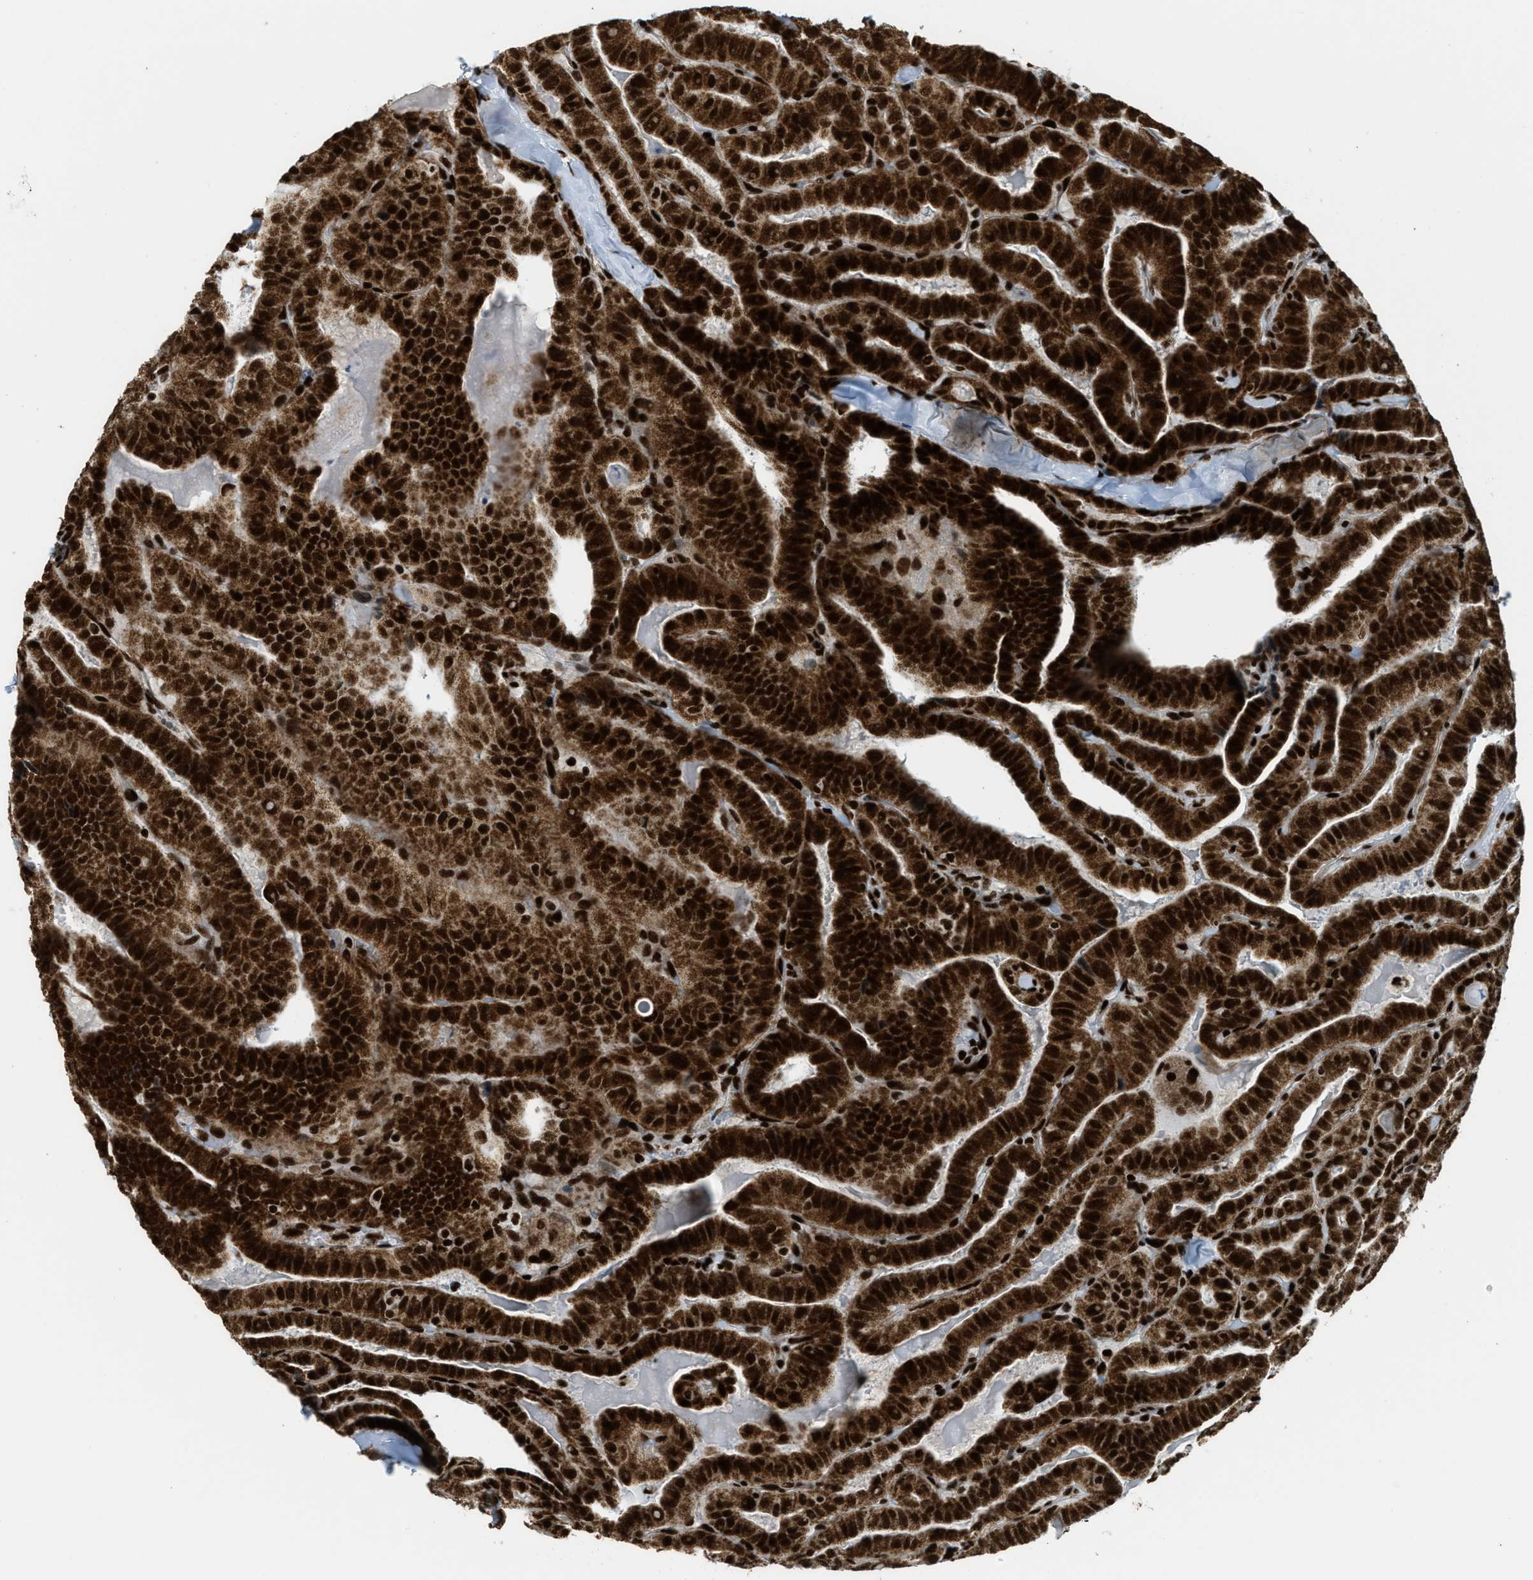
{"staining": {"intensity": "strong", "quantity": ">75%", "location": "cytoplasmic/membranous,nuclear"}, "tissue": "thyroid cancer", "cell_type": "Tumor cells", "image_type": "cancer", "snomed": [{"axis": "morphology", "description": "Papillary adenocarcinoma, NOS"}, {"axis": "topography", "description": "Thyroid gland"}], "caption": "A brown stain shows strong cytoplasmic/membranous and nuclear expression of a protein in human thyroid cancer tumor cells. (DAB (3,3'-diaminobenzidine) IHC, brown staining for protein, blue staining for nuclei).", "gene": "GABPB1", "patient": {"sex": "male", "age": 77}}